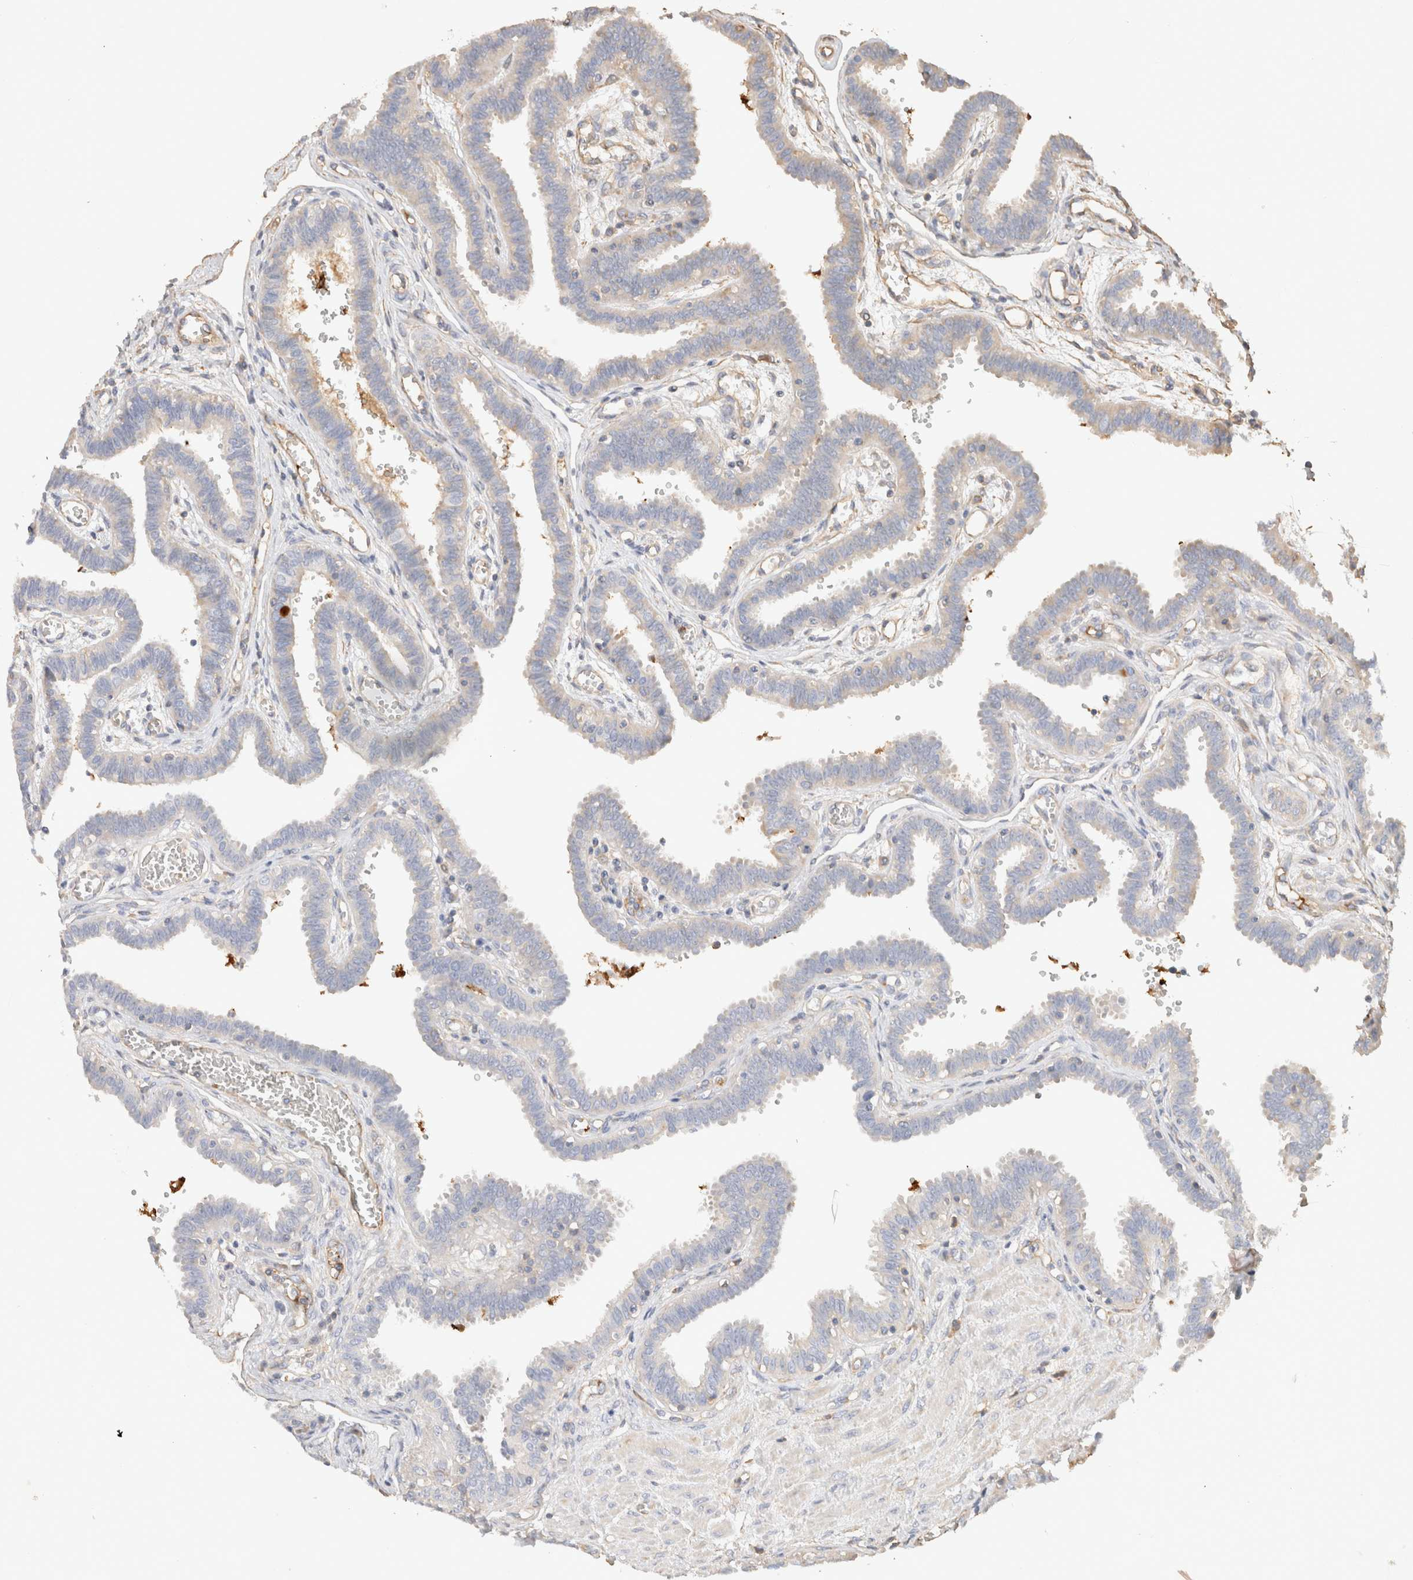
{"staining": {"intensity": "negative", "quantity": "none", "location": "none"}, "tissue": "fallopian tube", "cell_type": "Glandular cells", "image_type": "normal", "snomed": [{"axis": "morphology", "description": "Normal tissue, NOS"}, {"axis": "topography", "description": "Fallopian tube"}], "caption": "The immunohistochemistry (IHC) histopathology image has no significant staining in glandular cells of fallopian tube.", "gene": "PROS1", "patient": {"sex": "female", "age": 32}}